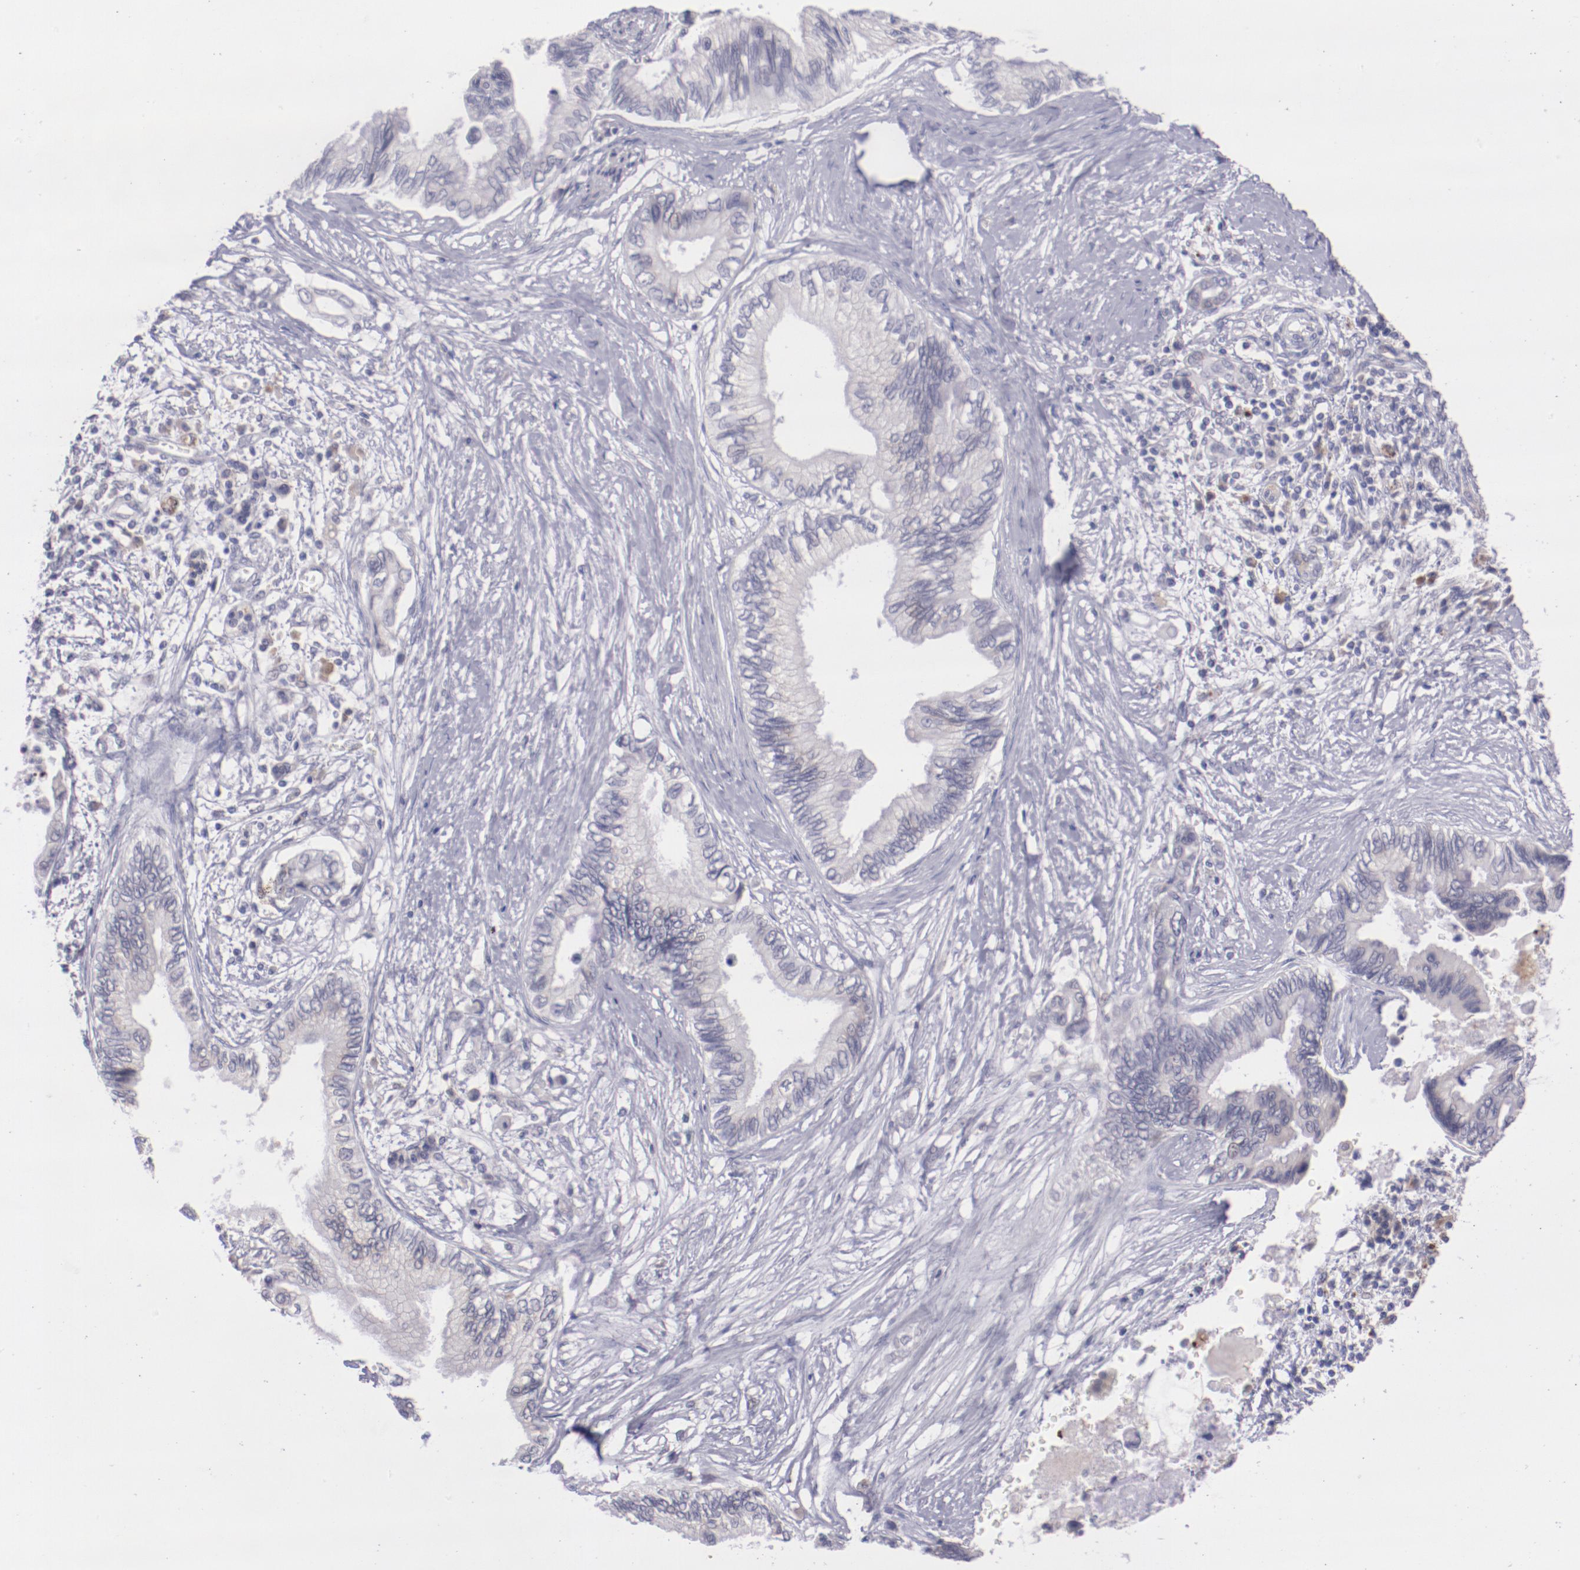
{"staining": {"intensity": "negative", "quantity": "none", "location": "none"}, "tissue": "pancreatic cancer", "cell_type": "Tumor cells", "image_type": "cancer", "snomed": [{"axis": "morphology", "description": "Adenocarcinoma, NOS"}, {"axis": "topography", "description": "Pancreas"}], "caption": "An image of human pancreatic cancer is negative for staining in tumor cells.", "gene": "TRAF3", "patient": {"sex": "female", "age": 66}}